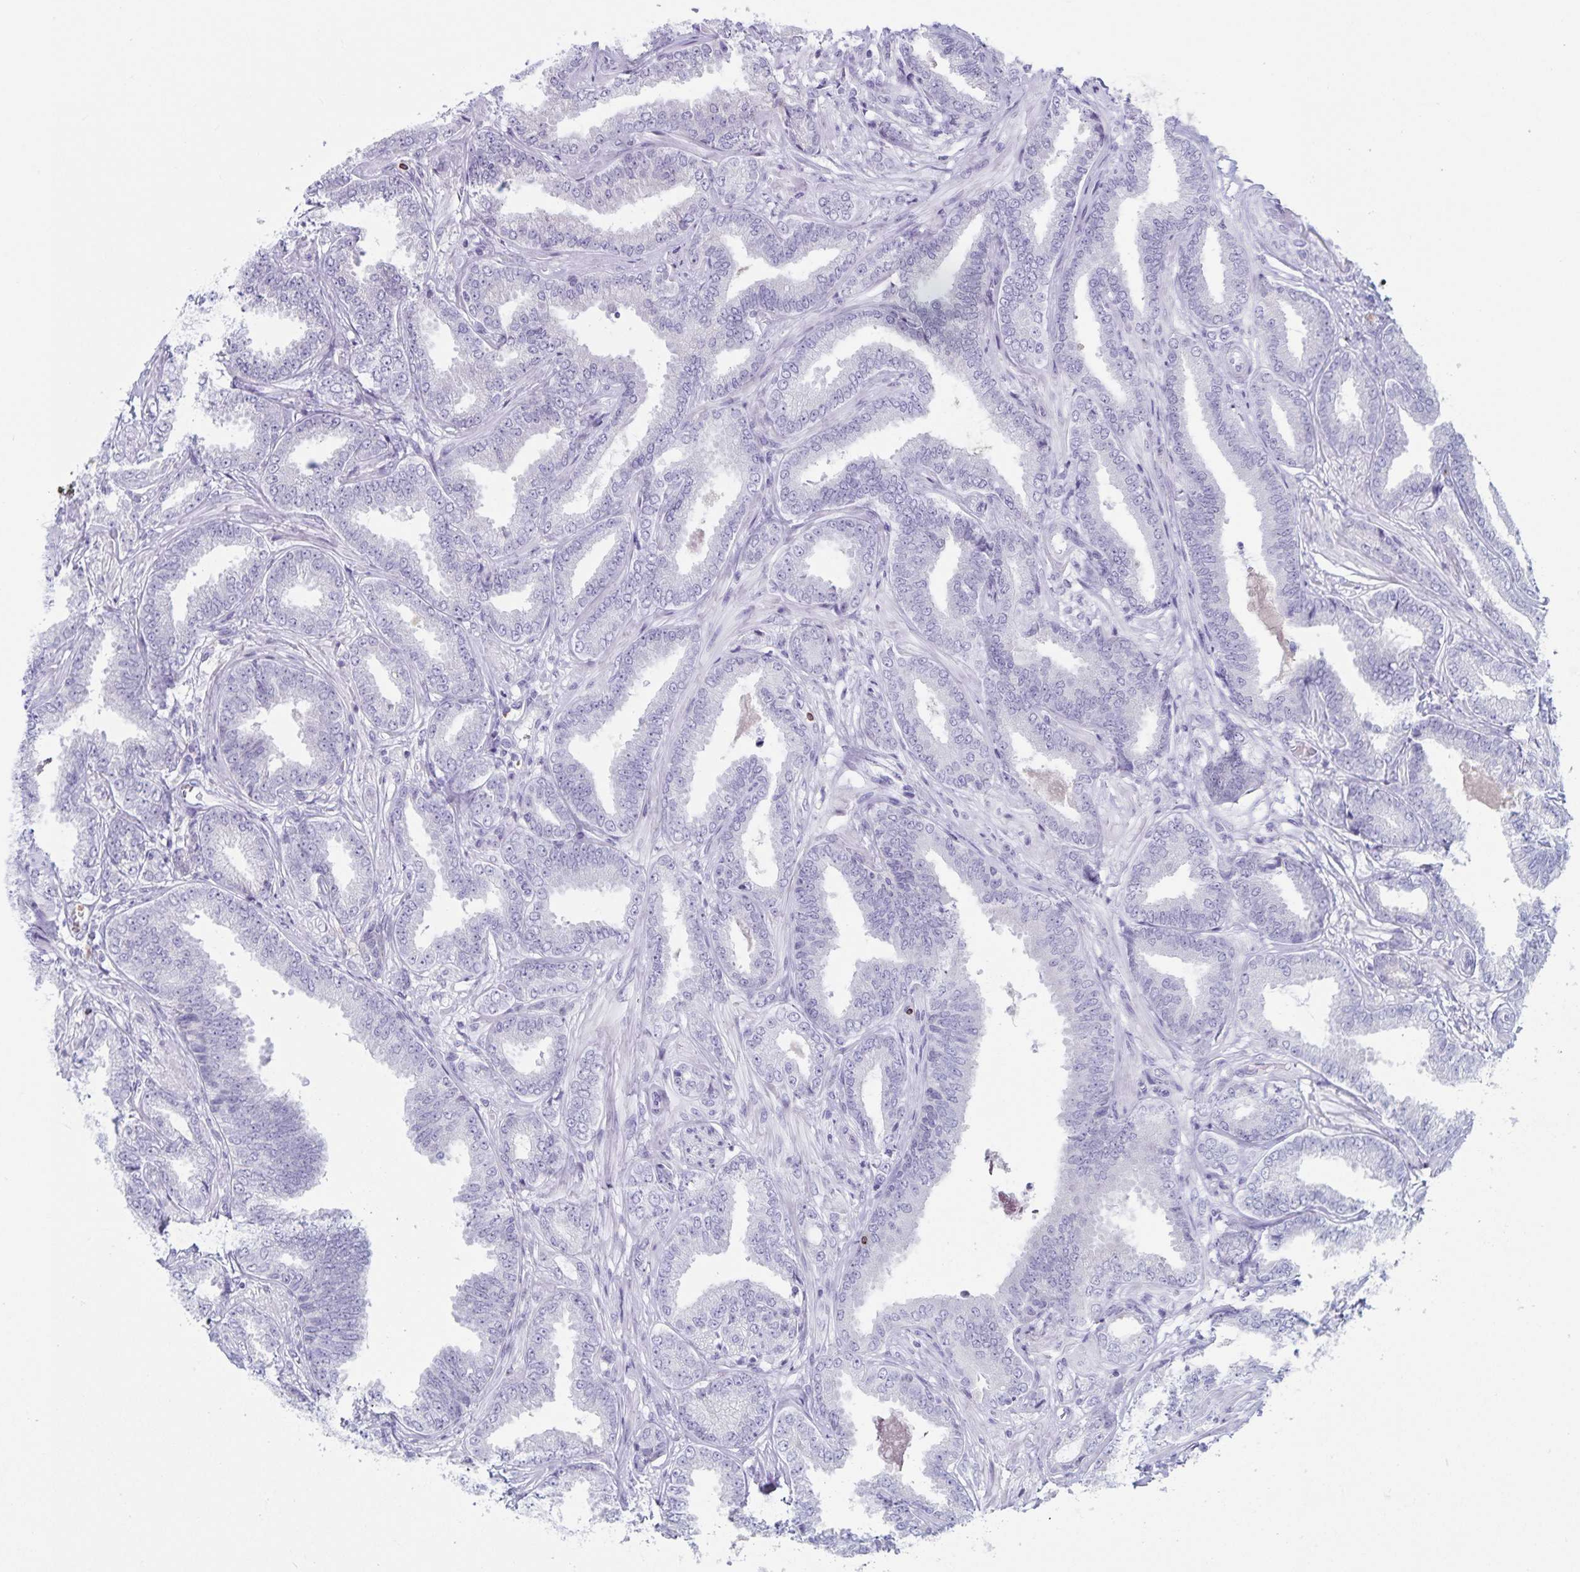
{"staining": {"intensity": "negative", "quantity": "none", "location": "none"}, "tissue": "prostate cancer", "cell_type": "Tumor cells", "image_type": "cancer", "snomed": [{"axis": "morphology", "description": "Adenocarcinoma, Low grade"}, {"axis": "topography", "description": "Prostate"}], "caption": "The photomicrograph demonstrates no significant staining in tumor cells of prostate cancer (adenocarcinoma (low-grade)). (DAB immunohistochemistry (IHC) visualized using brightfield microscopy, high magnification).", "gene": "GNLY", "patient": {"sex": "male", "age": 55}}